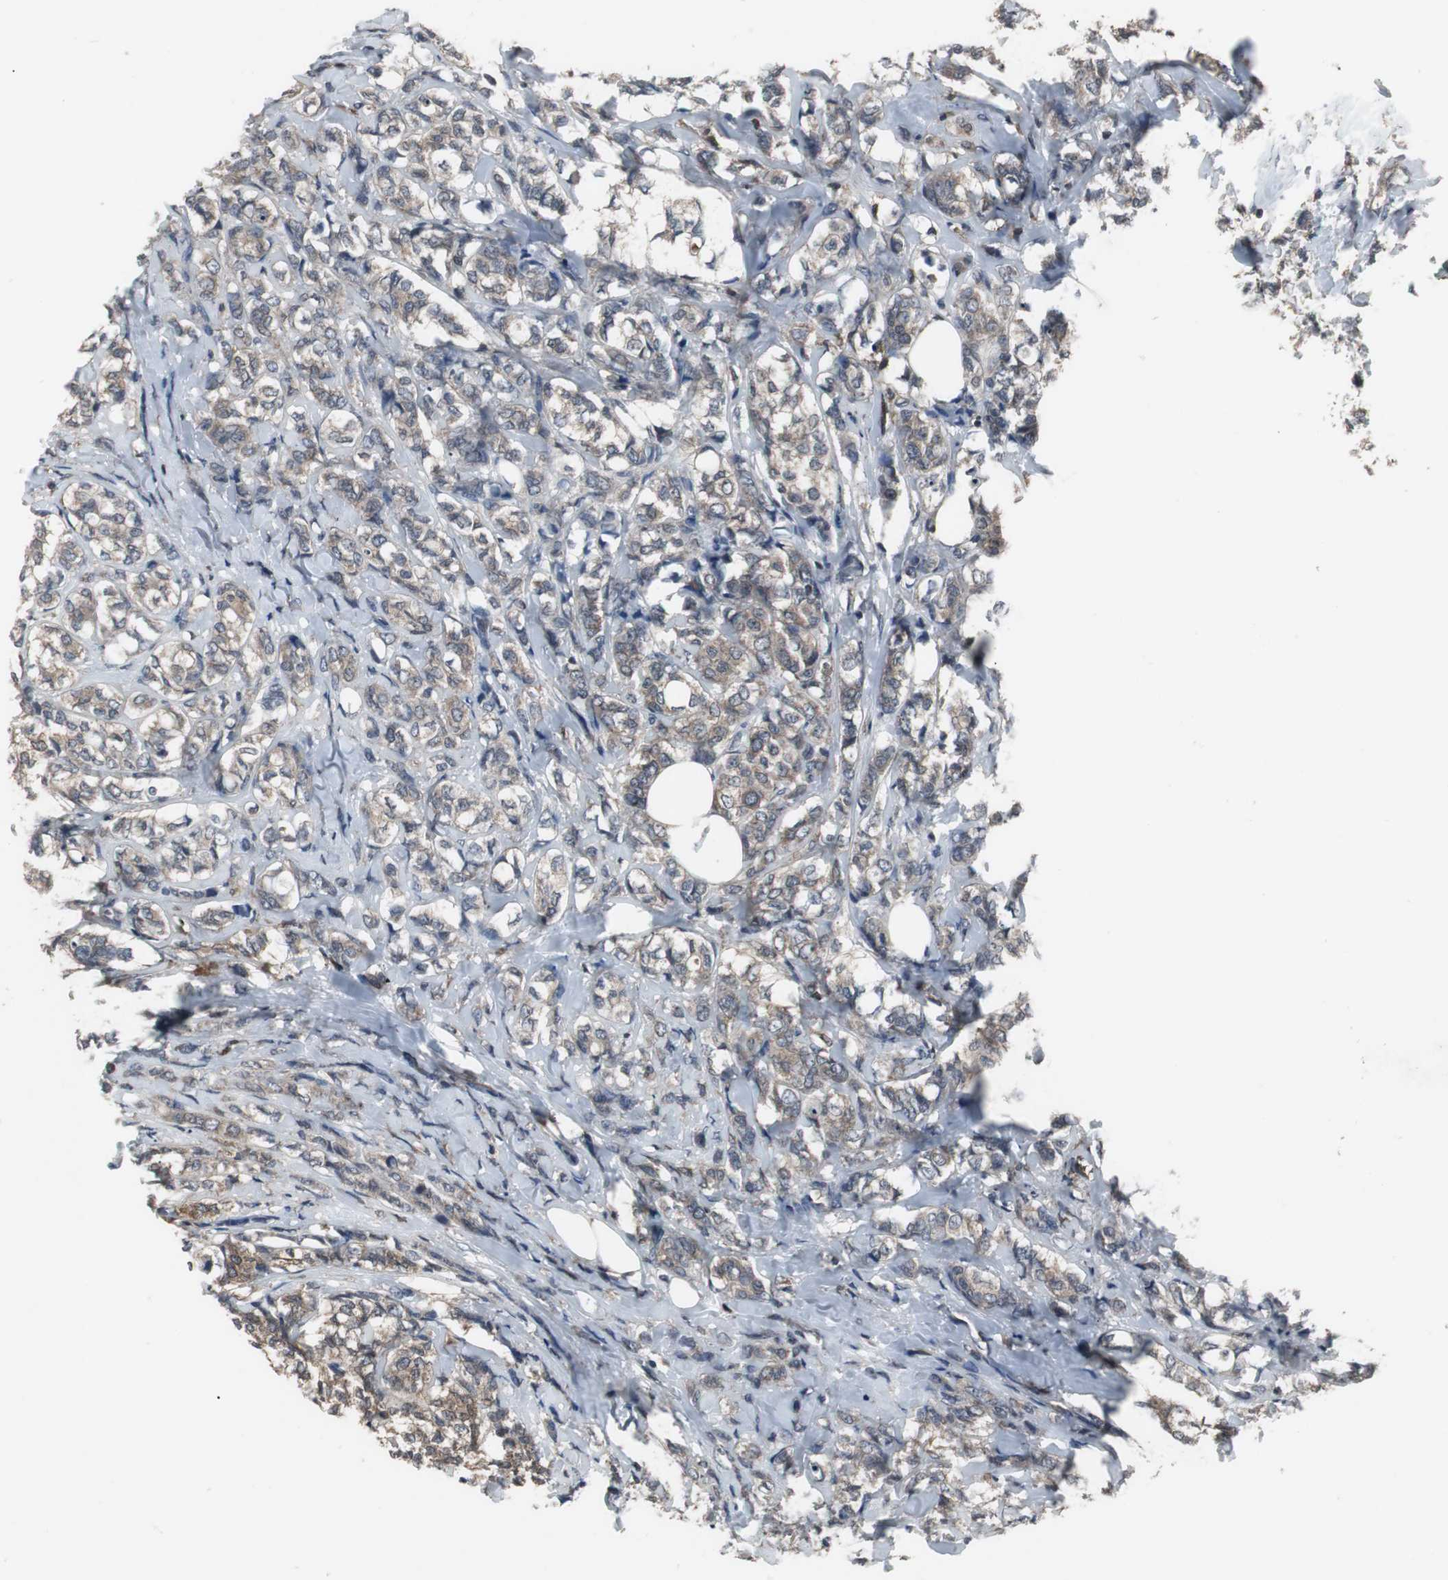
{"staining": {"intensity": "moderate", "quantity": ">75%", "location": "cytoplasmic/membranous"}, "tissue": "breast cancer", "cell_type": "Tumor cells", "image_type": "cancer", "snomed": [{"axis": "morphology", "description": "Lobular carcinoma"}, {"axis": "topography", "description": "Breast"}], "caption": "Breast lobular carcinoma tissue exhibits moderate cytoplasmic/membranous positivity in approximately >75% of tumor cells, visualized by immunohistochemistry.", "gene": "ZSCAN22", "patient": {"sex": "female", "age": 60}}